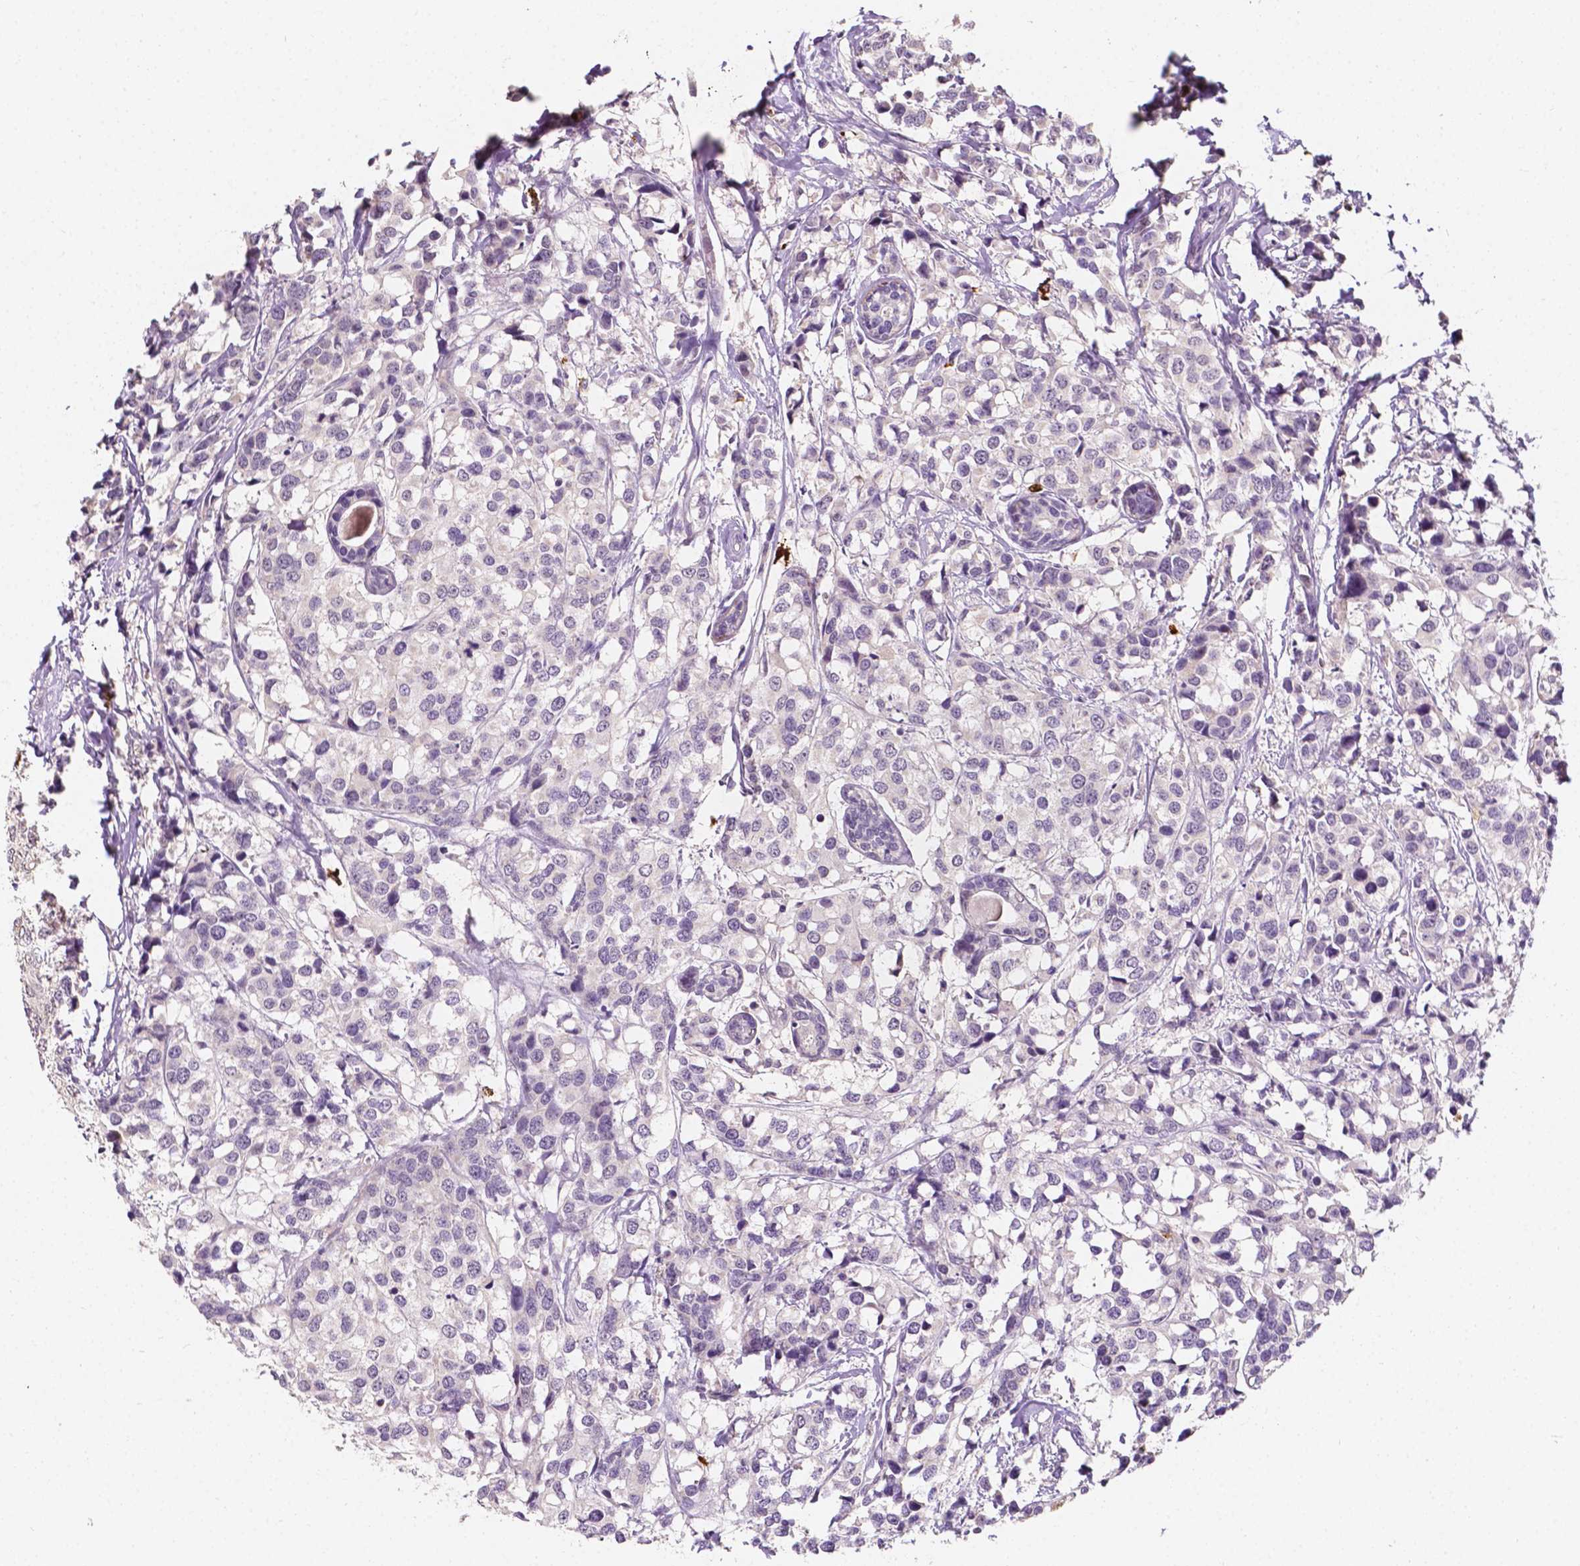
{"staining": {"intensity": "negative", "quantity": "none", "location": "none"}, "tissue": "breast cancer", "cell_type": "Tumor cells", "image_type": "cancer", "snomed": [{"axis": "morphology", "description": "Lobular carcinoma"}, {"axis": "topography", "description": "Breast"}], "caption": "IHC histopathology image of breast cancer stained for a protein (brown), which displays no expression in tumor cells.", "gene": "SIRT2", "patient": {"sex": "female", "age": 59}}